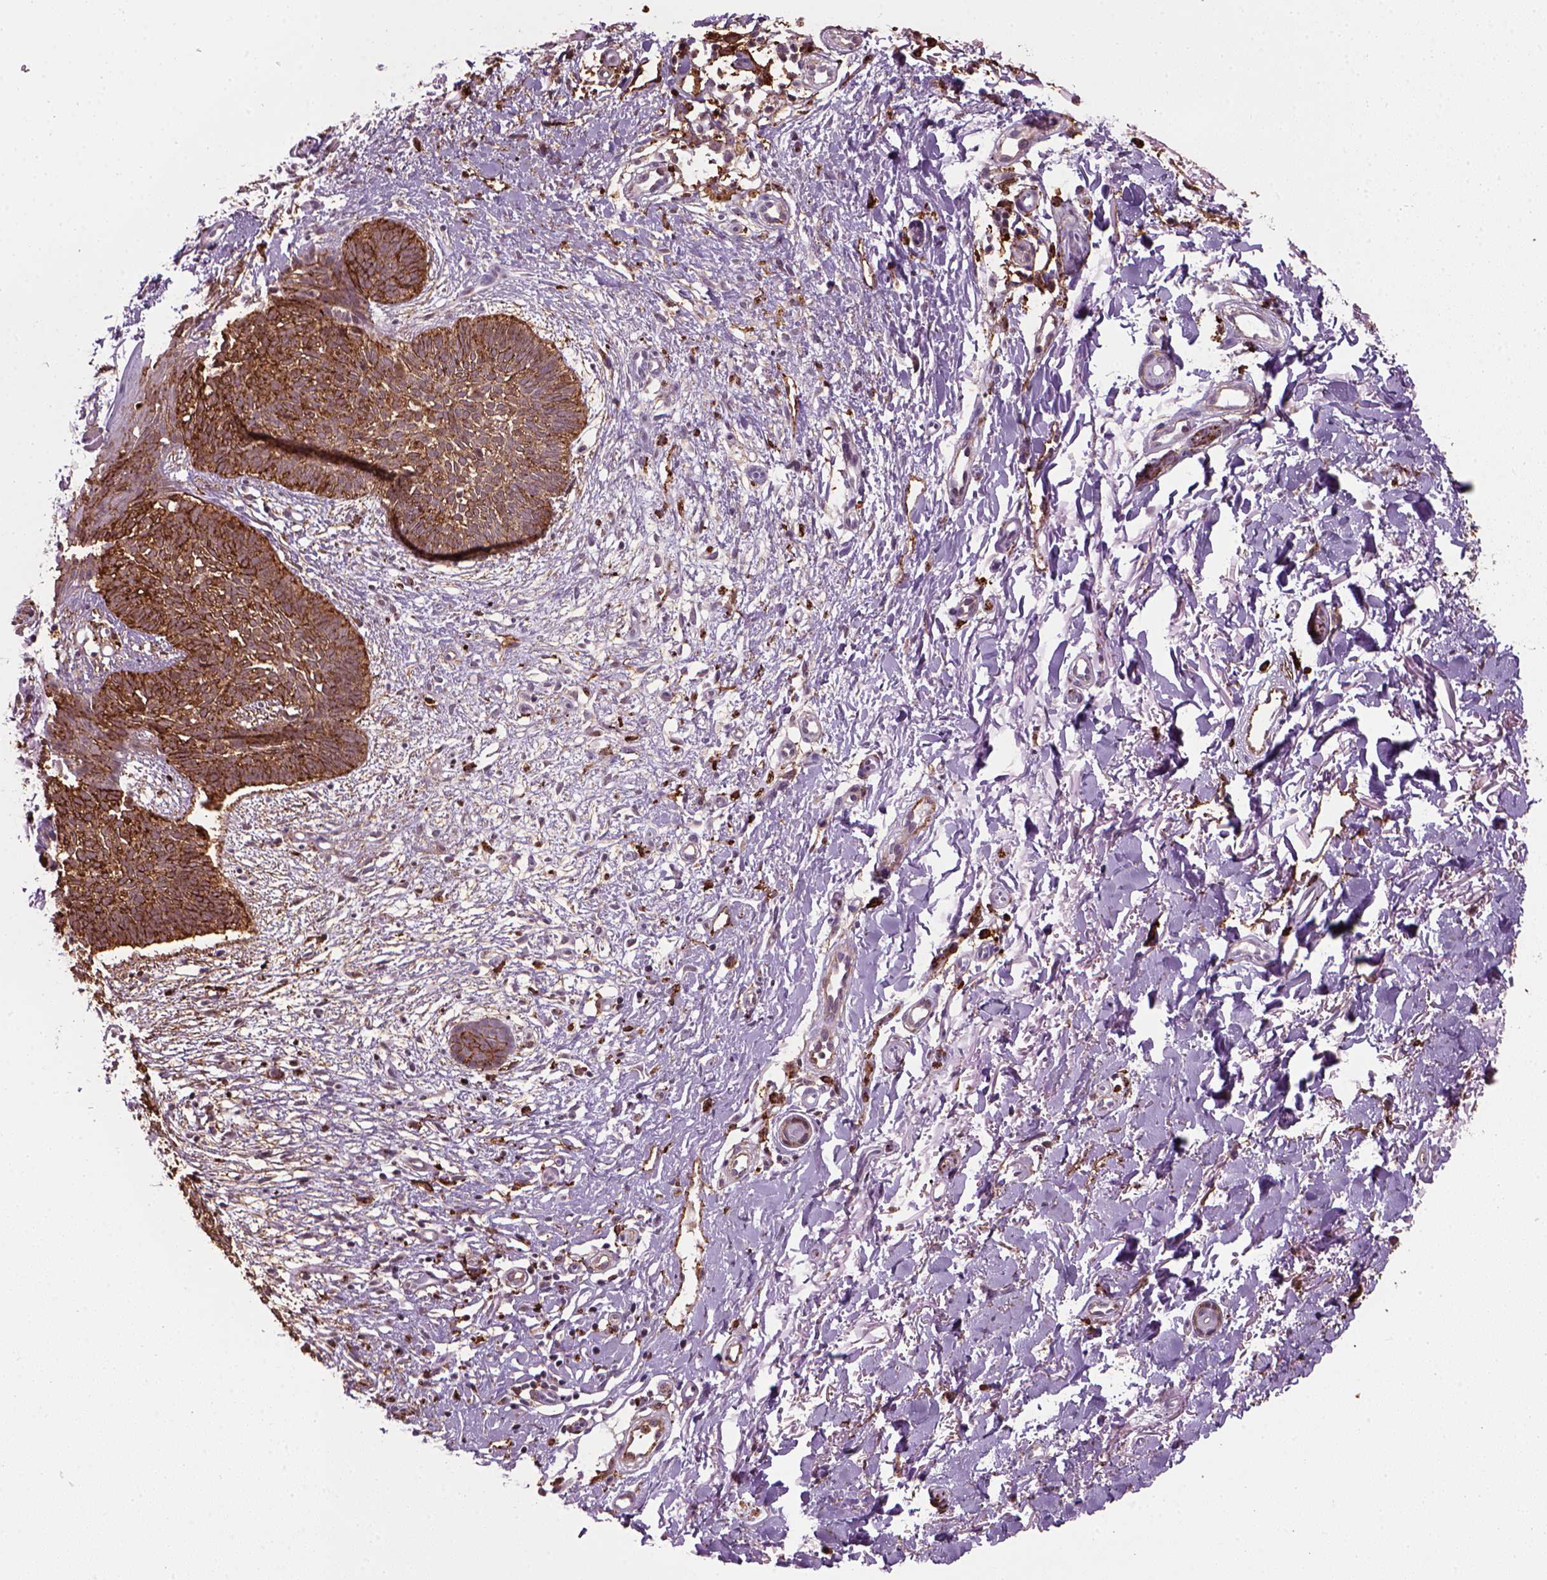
{"staining": {"intensity": "moderate", "quantity": ">75%", "location": "cytoplasmic/membranous"}, "tissue": "skin cancer", "cell_type": "Tumor cells", "image_type": "cancer", "snomed": [{"axis": "morphology", "description": "Basal cell carcinoma"}, {"axis": "topography", "description": "Skin"}], "caption": "DAB (3,3'-diaminobenzidine) immunohistochemical staining of human skin basal cell carcinoma exhibits moderate cytoplasmic/membranous protein staining in approximately >75% of tumor cells. The staining is performed using DAB (3,3'-diaminobenzidine) brown chromogen to label protein expression. The nuclei are counter-stained blue using hematoxylin.", "gene": "MARCKS", "patient": {"sex": "female", "age": 84}}